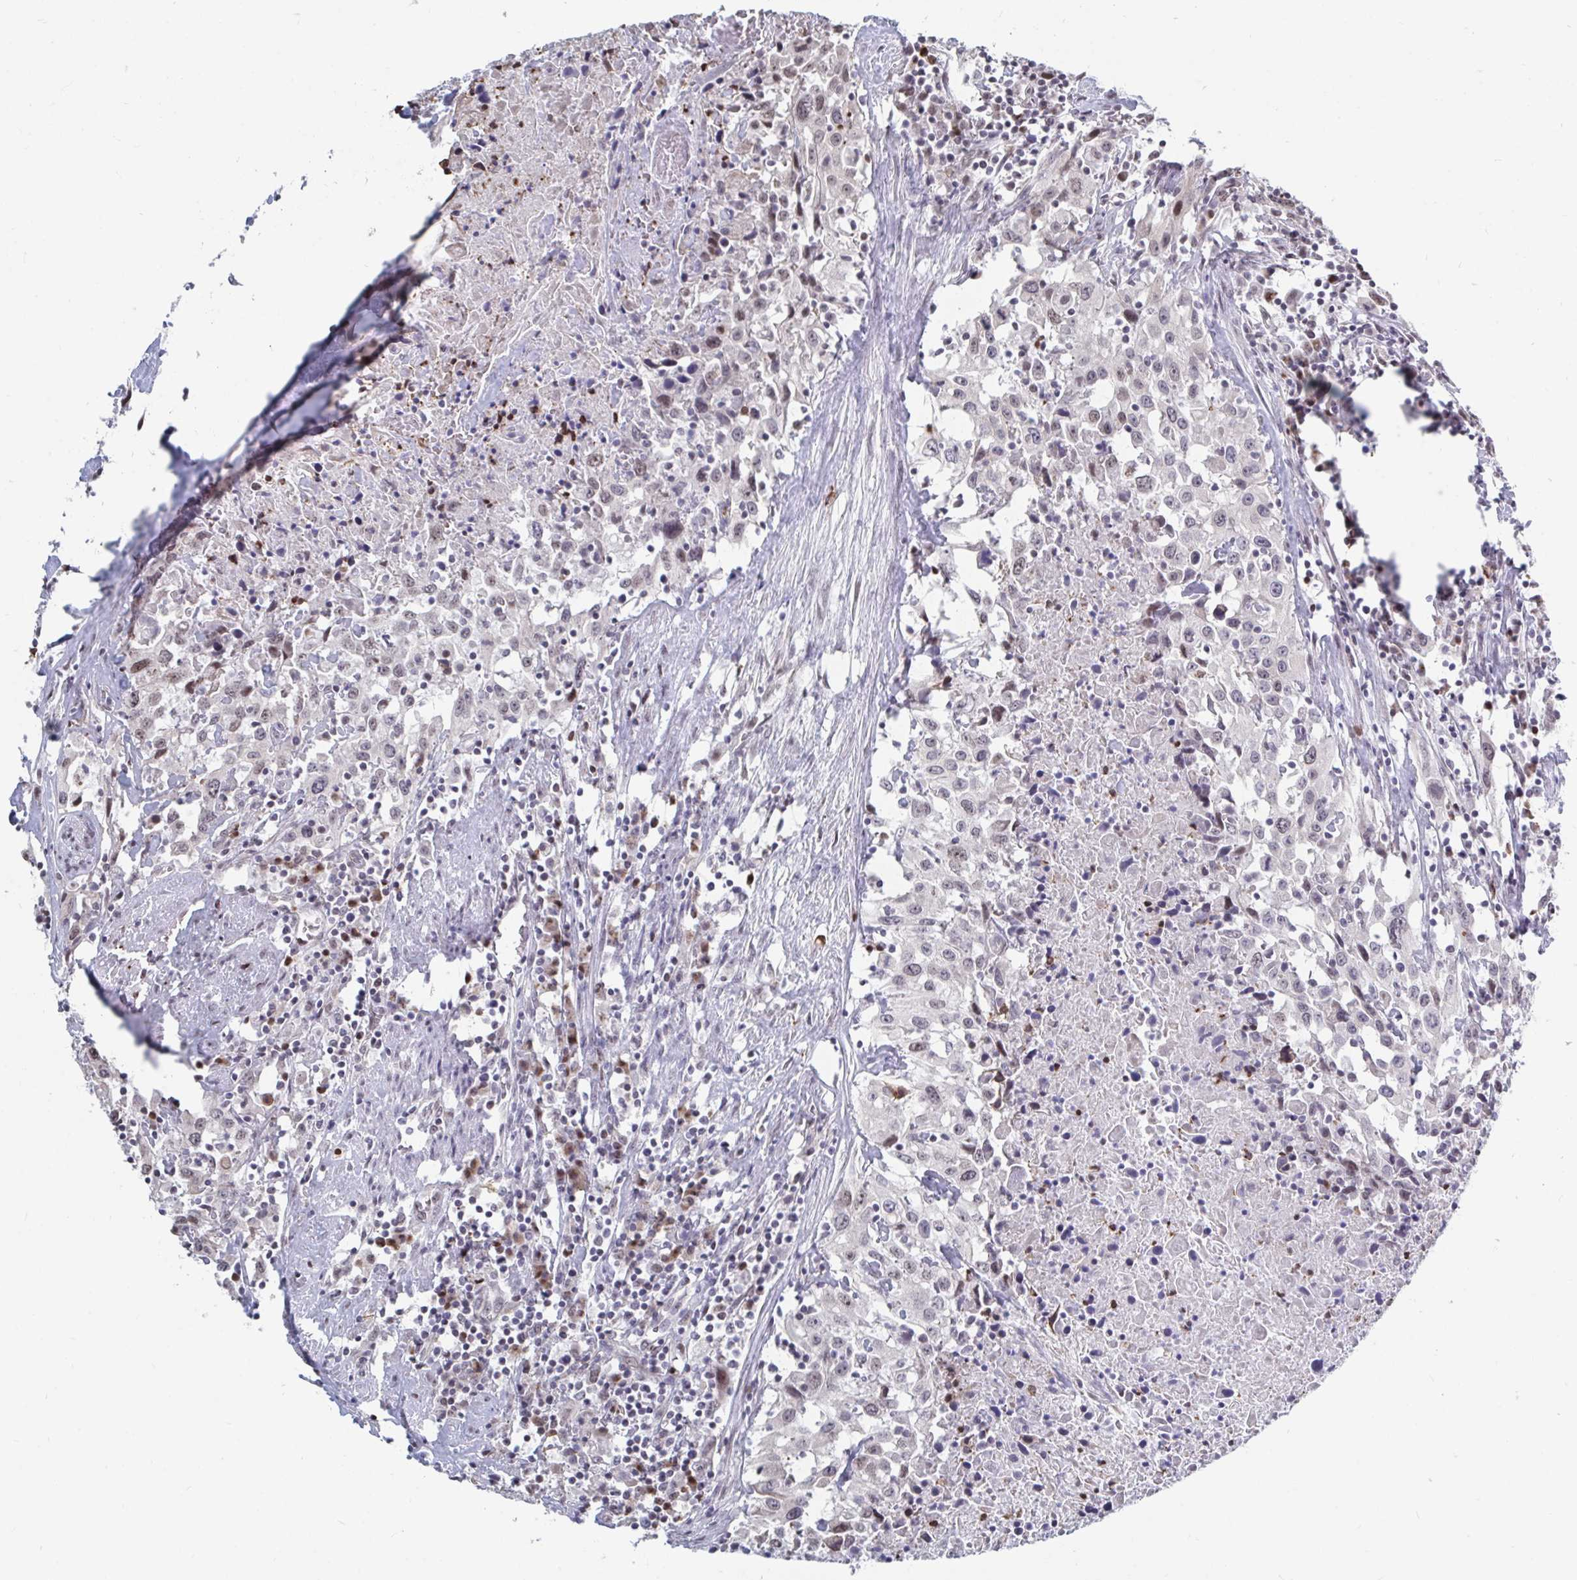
{"staining": {"intensity": "weak", "quantity": "25%-75%", "location": "nuclear"}, "tissue": "urothelial cancer", "cell_type": "Tumor cells", "image_type": "cancer", "snomed": [{"axis": "morphology", "description": "Urothelial carcinoma, High grade"}, {"axis": "topography", "description": "Urinary bladder"}], "caption": "Weak nuclear staining is seen in approximately 25%-75% of tumor cells in urothelial carcinoma (high-grade).", "gene": "TRIP12", "patient": {"sex": "male", "age": 61}}